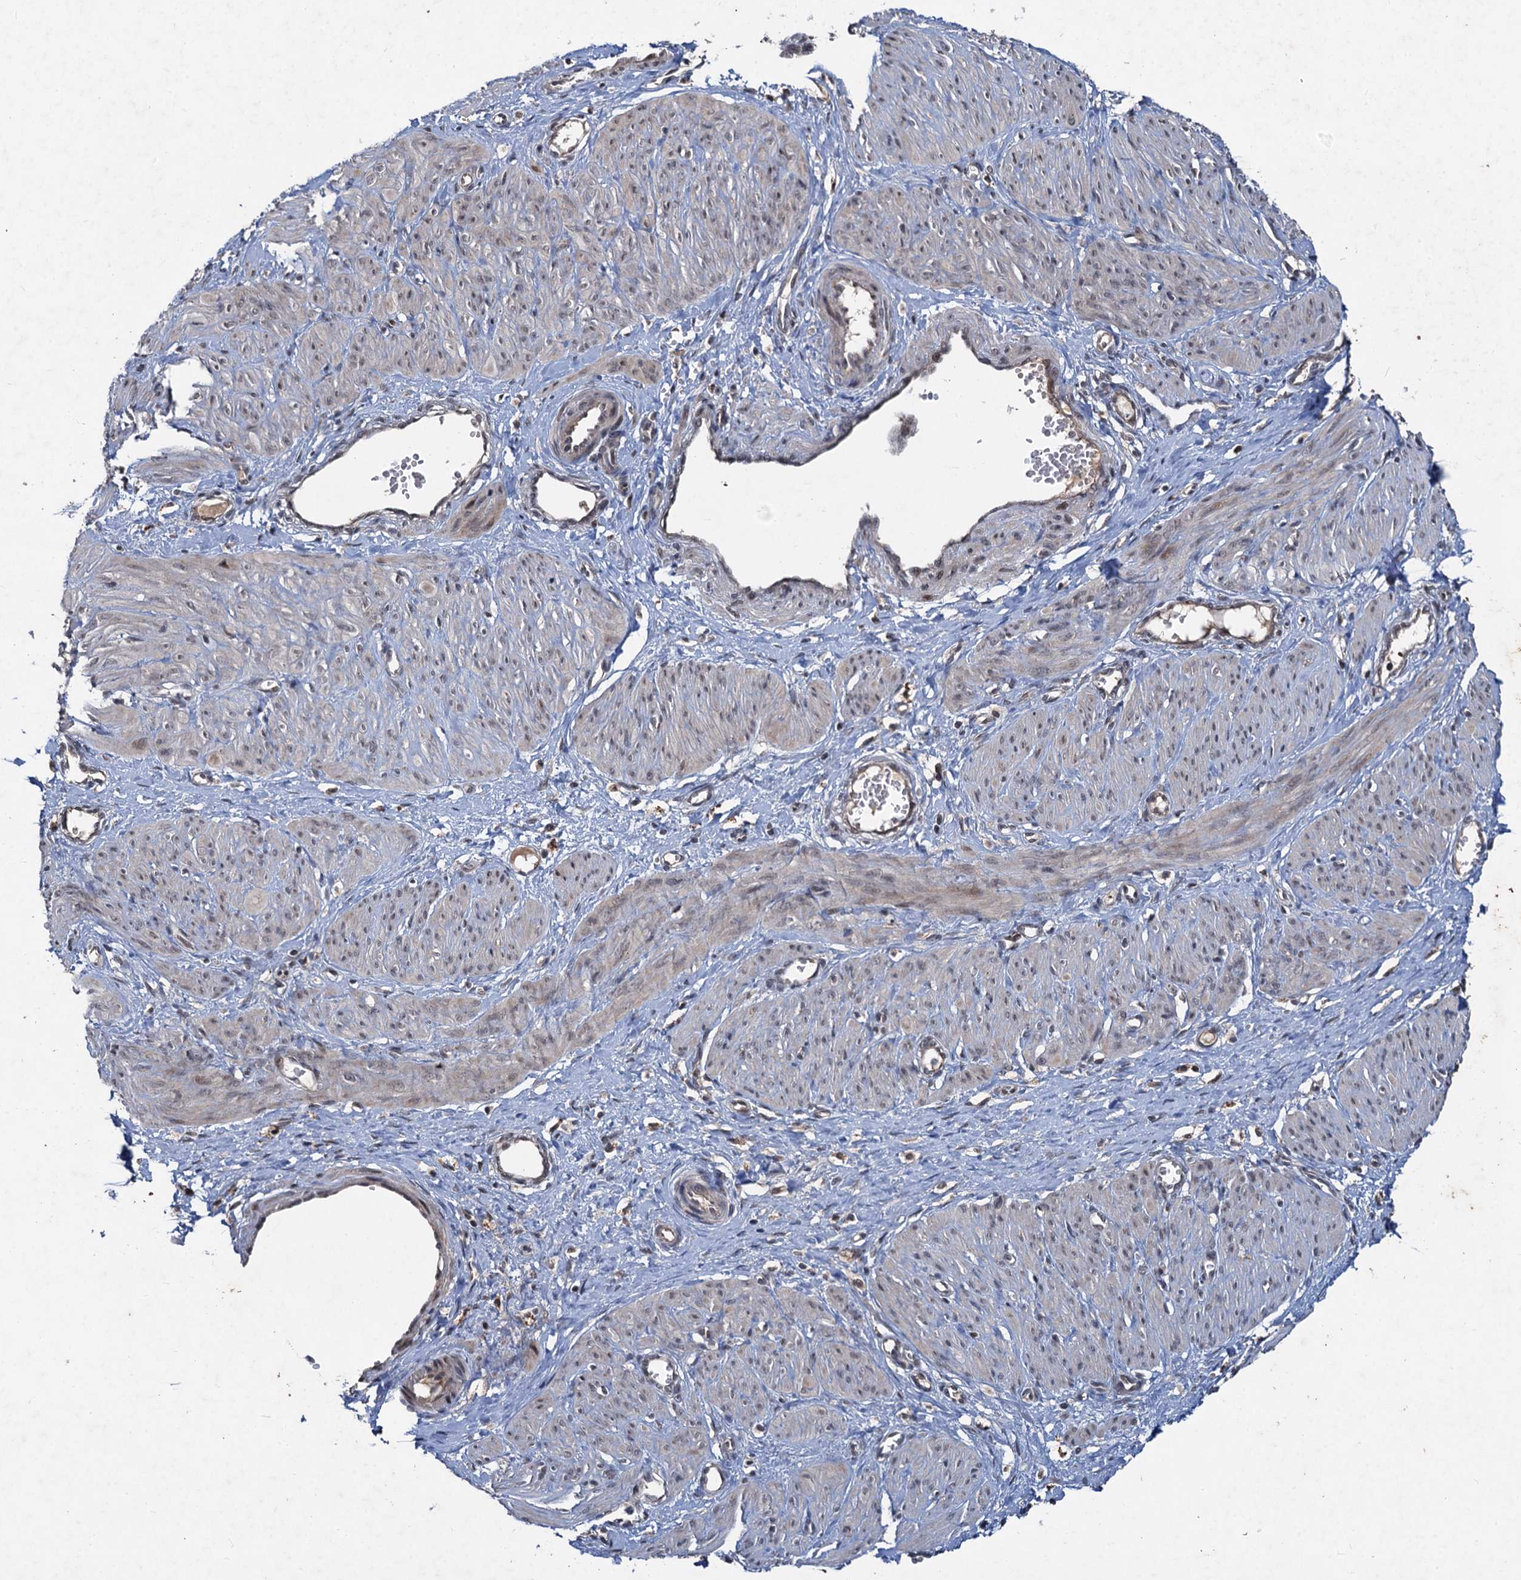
{"staining": {"intensity": "negative", "quantity": "none", "location": "none"}, "tissue": "smooth muscle", "cell_type": "Smooth muscle cells", "image_type": "normal", "snomed": [{"axis": "morphology", "description": "Normal tissue, NOS"}, {"axis": "topography", "description": "Endometrium"}], "caption": "Protein analysis of normal smooth muscle demonstrates no significant positivity in smooth muscle cells. (IHC, brightfield microscopy, high magnification).", "gene": "REP15", "patient": {"sex": "female", "age": 33}}